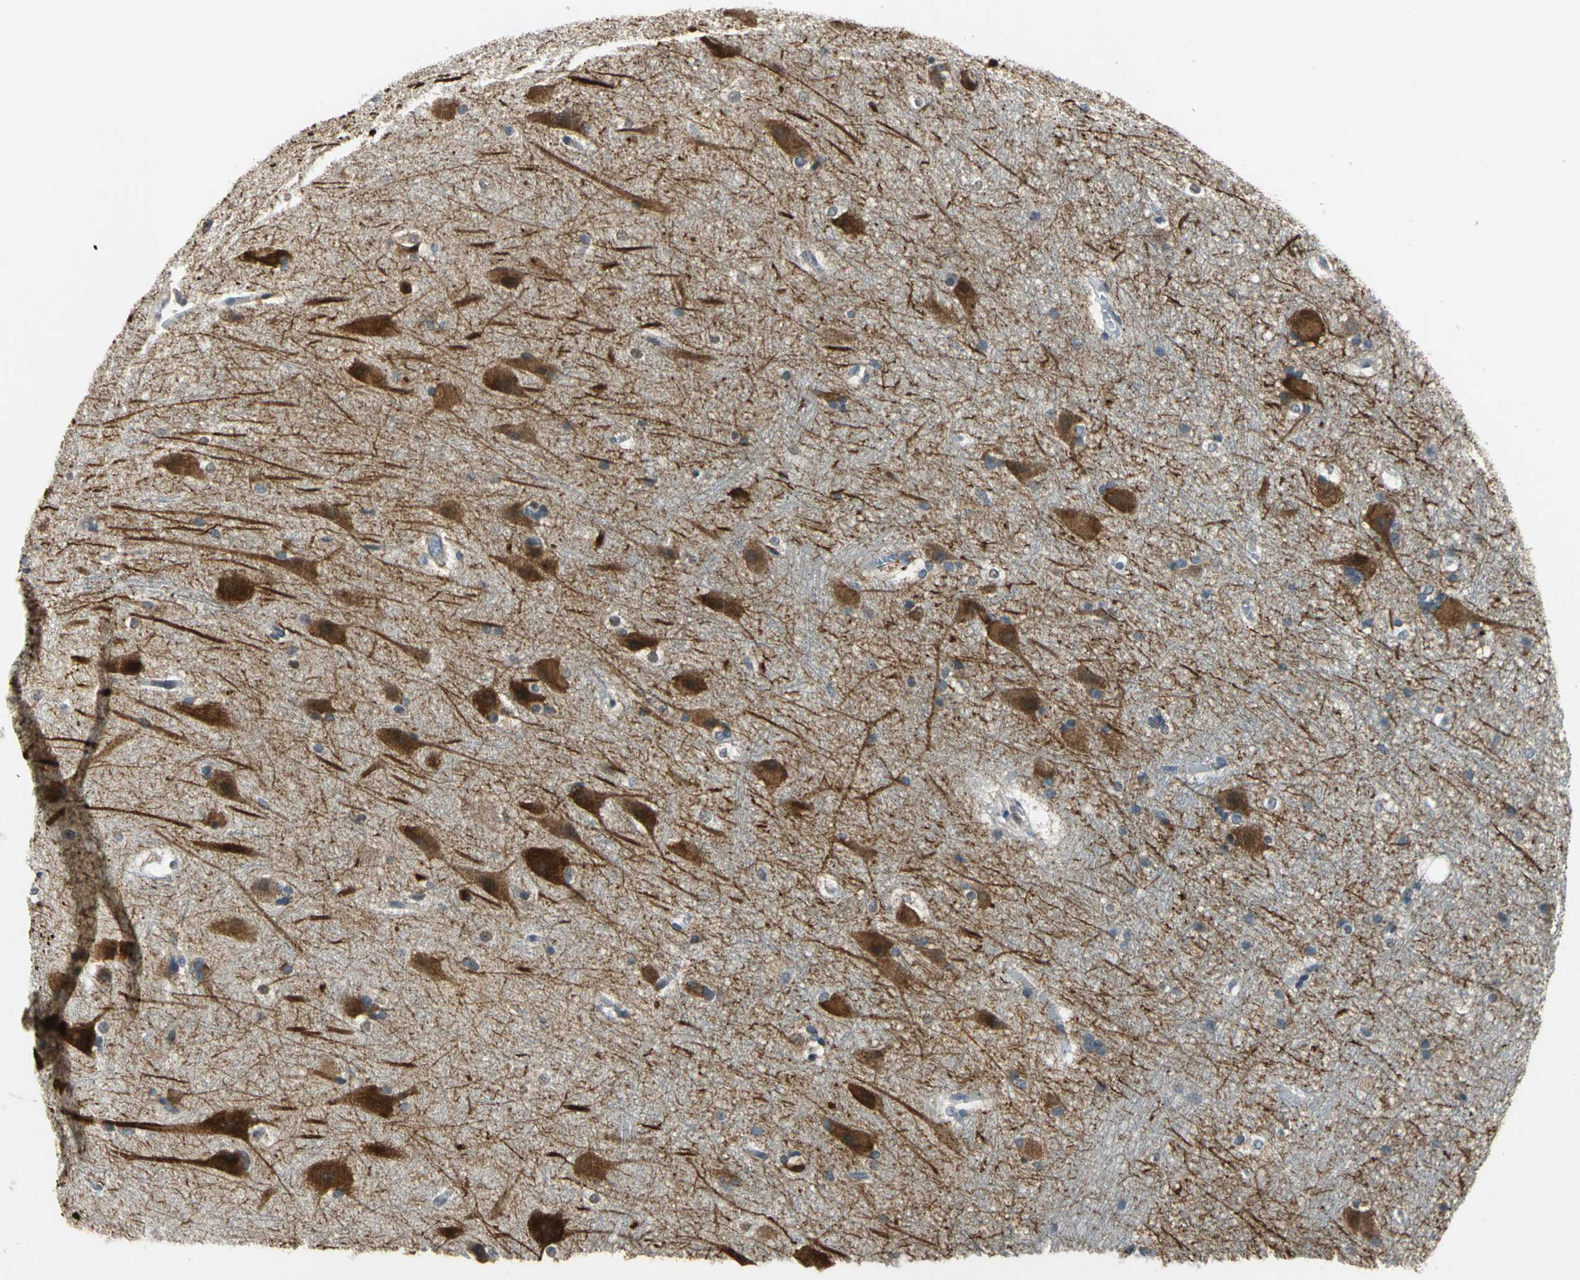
{"staining": {"intensity": "weak", "quantity": "<25%", "location": "cytoplasmic/membranous"}, "tissue": "hippocampus", "cell_type": "Glial cells", "image_type": "normal", "snomed": [{"axis": "morphology", "description": "Normal tissue, NOS"}, {"axis": "topography", "description": "Hippocampus"}], "caption": "DAB immunohistochemical staining of normal human hippocampus displays no significant positivity in glial cells. Brightfield microscopy of immunohistochemistry stained with DAB (3,3'-diaminobenzidine) (brown) and hematoxylin (blue), captured at high magnification.", "gene": "JADE3", "patient": {"sex": "female", "age": 19}}